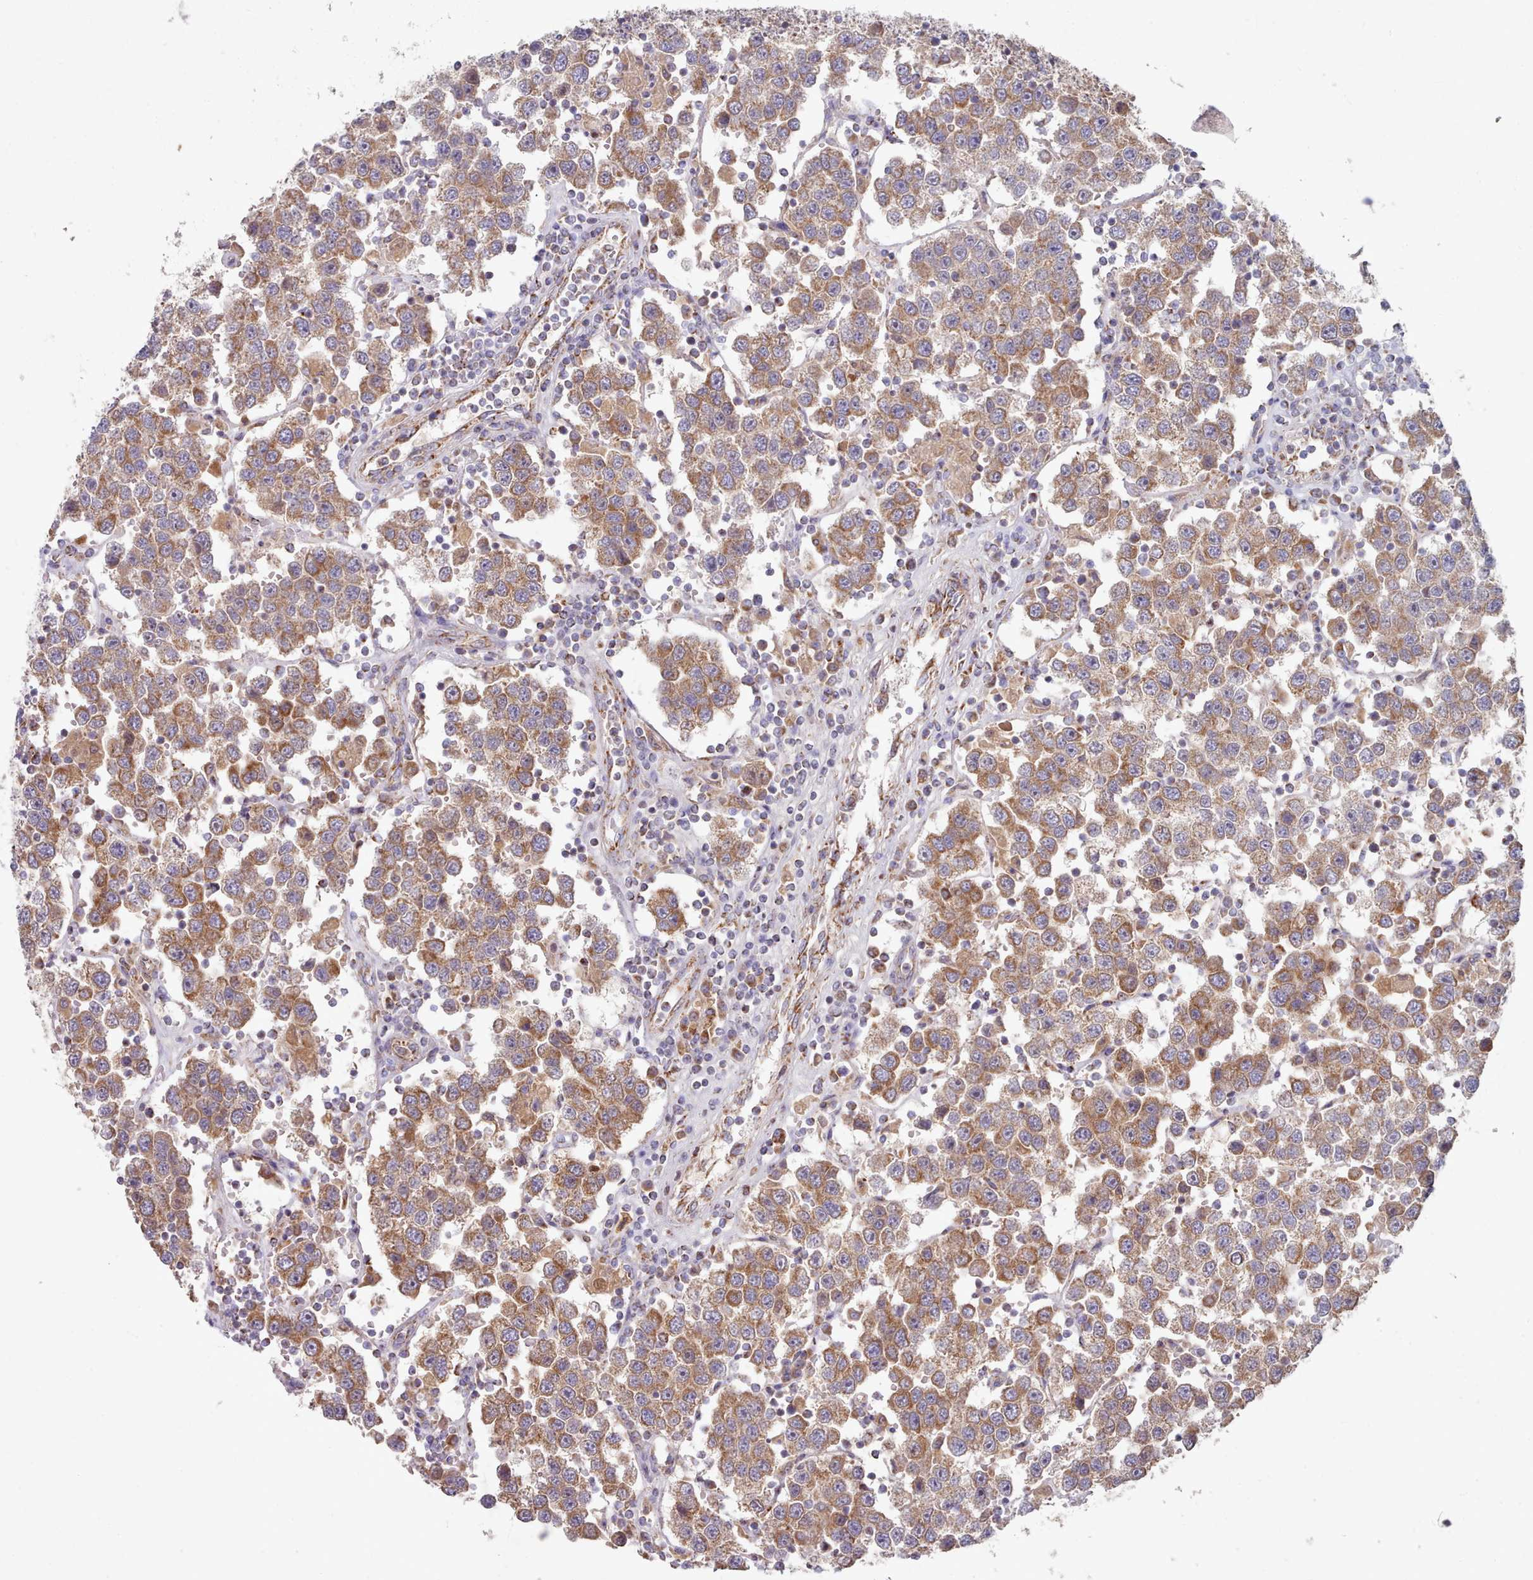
{"staining": {"intensity": "moderate", "quantity": ">75%", "location": "cytoplasmic/membranous"}, "tissue": "testis cancer", "cell_type": "Tumor cells", "image_type": "cancer", "snomed": [{"axis": "morphology", "description": "Seminoma, NOS"}, {"axis": "topography", "description": "Testis"}], "caption": "Immunohistochemical staining of human testis cancer exhibits moderate cytoplasmic/membranous protein expression in about >75% of tumor cells.", "gene": "HSDL2", "patient": {"sex": "male", "age": 37}}